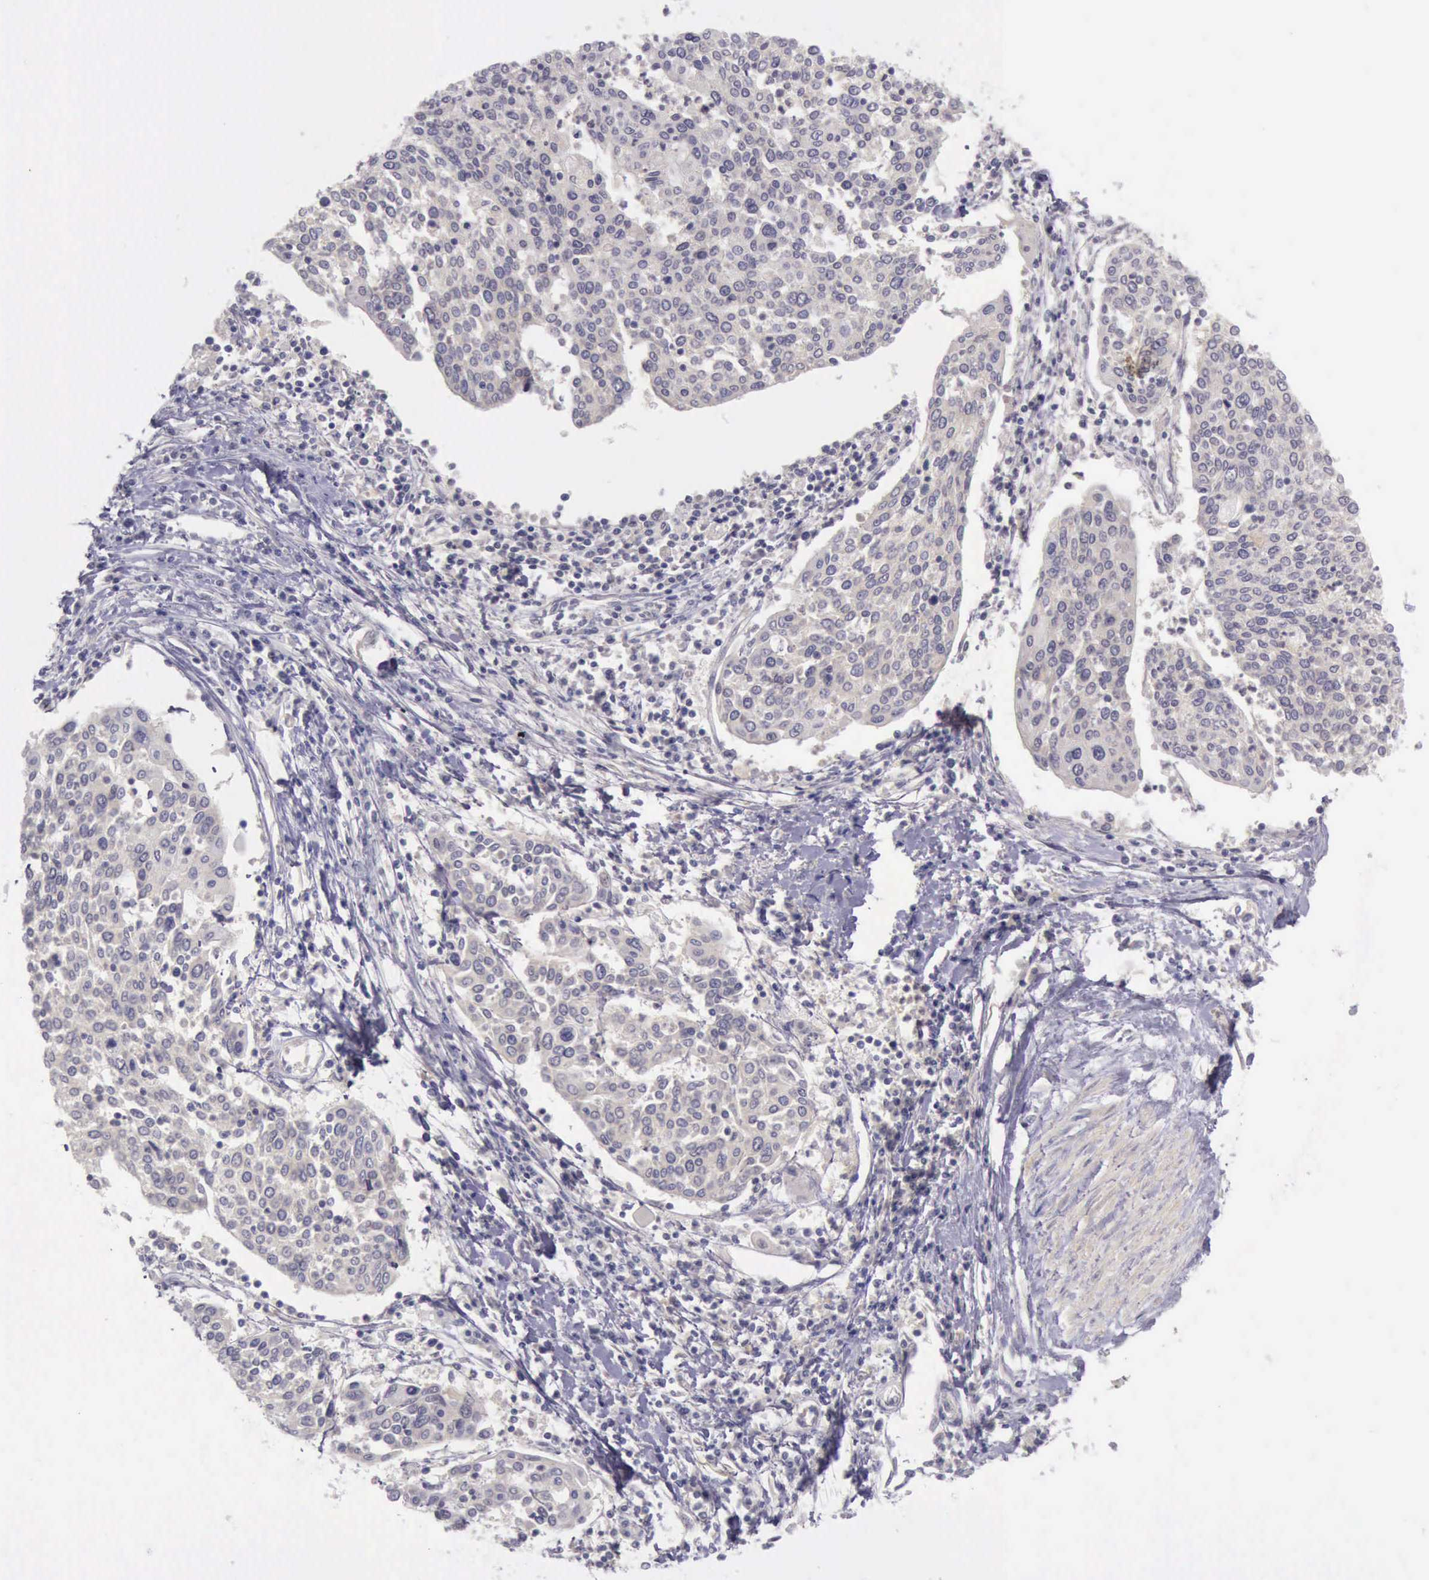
{"staining": {"intensity": "weak", "quantity": ">75%", "location": "cytoplasmic/membranous"}, "tissue": "cervical cancer", "cell_type": "Tumor cells", "image_type": "cancer", "snomed": [{"axis": "morphology", "description": "Squamous cell carcinoma, NOS"}, {"axis": "topography", "description": "Cervix"}], "caption": "Protein expression analysis of human cervical cancer reveals weak cytoplasmic/membranous positivity in approximately >75% of tumor cells.", "gene": "ARNT2", "patient": {"sex": "female", "age": 40}}